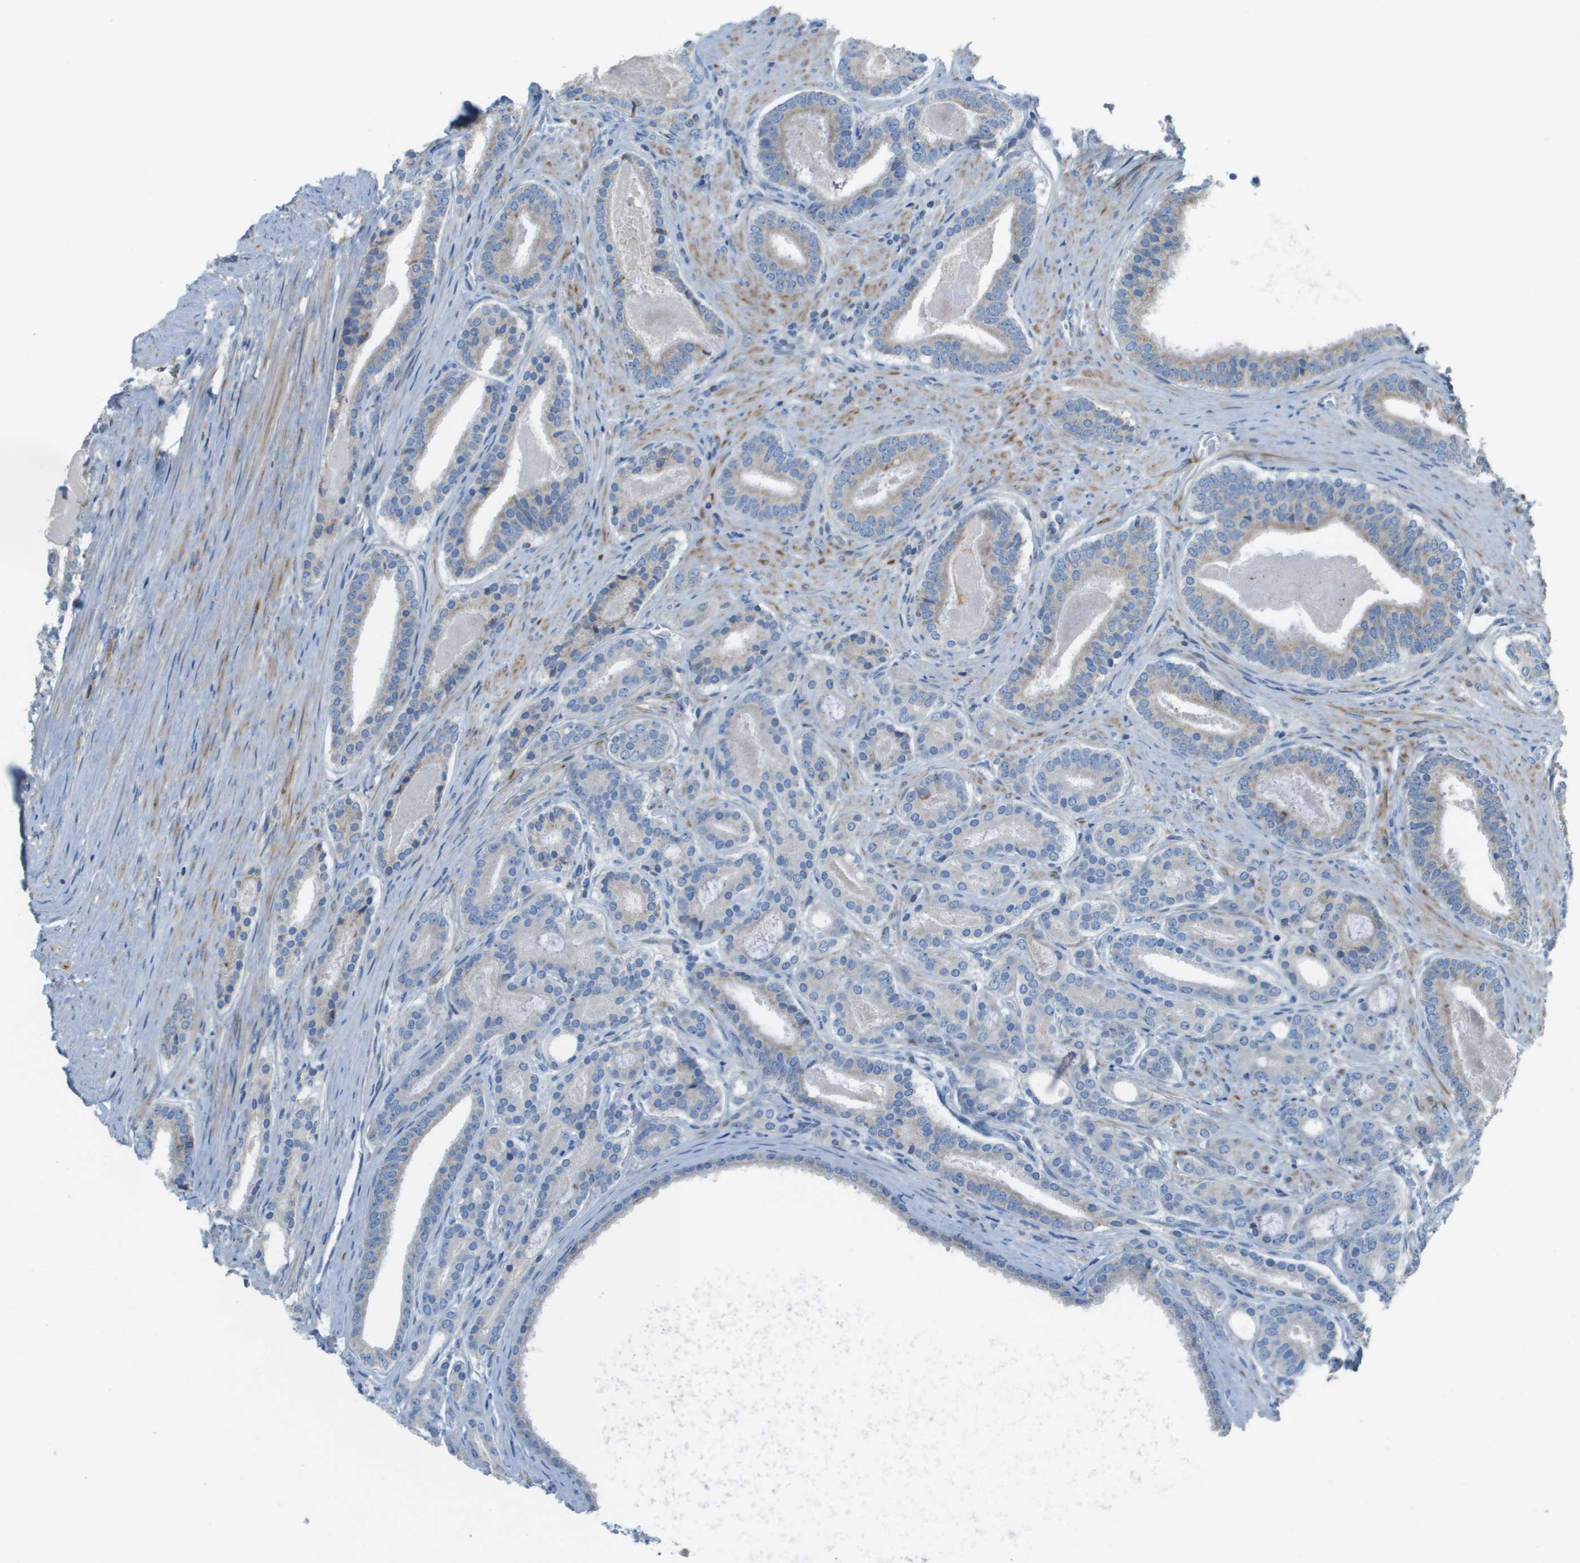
{"staining": {"intensity": "negative", "quantity": "none", "location": "none"}, "tissue": "prostate cancer", "cell_type": "Tumor cells", "image_type": "cancer", "snomed": [{"axis": "morphology", "description": "Adenocarcinoma, High grade"}, {"axis": "topography", "description": "Prostate"}], "caption": "DAB immunohistochemical staining of prostate cancer displays no significant positivity in tumor cells.", "gene": "GALNT6", "patient": {"sex": "male", "age": 60}}